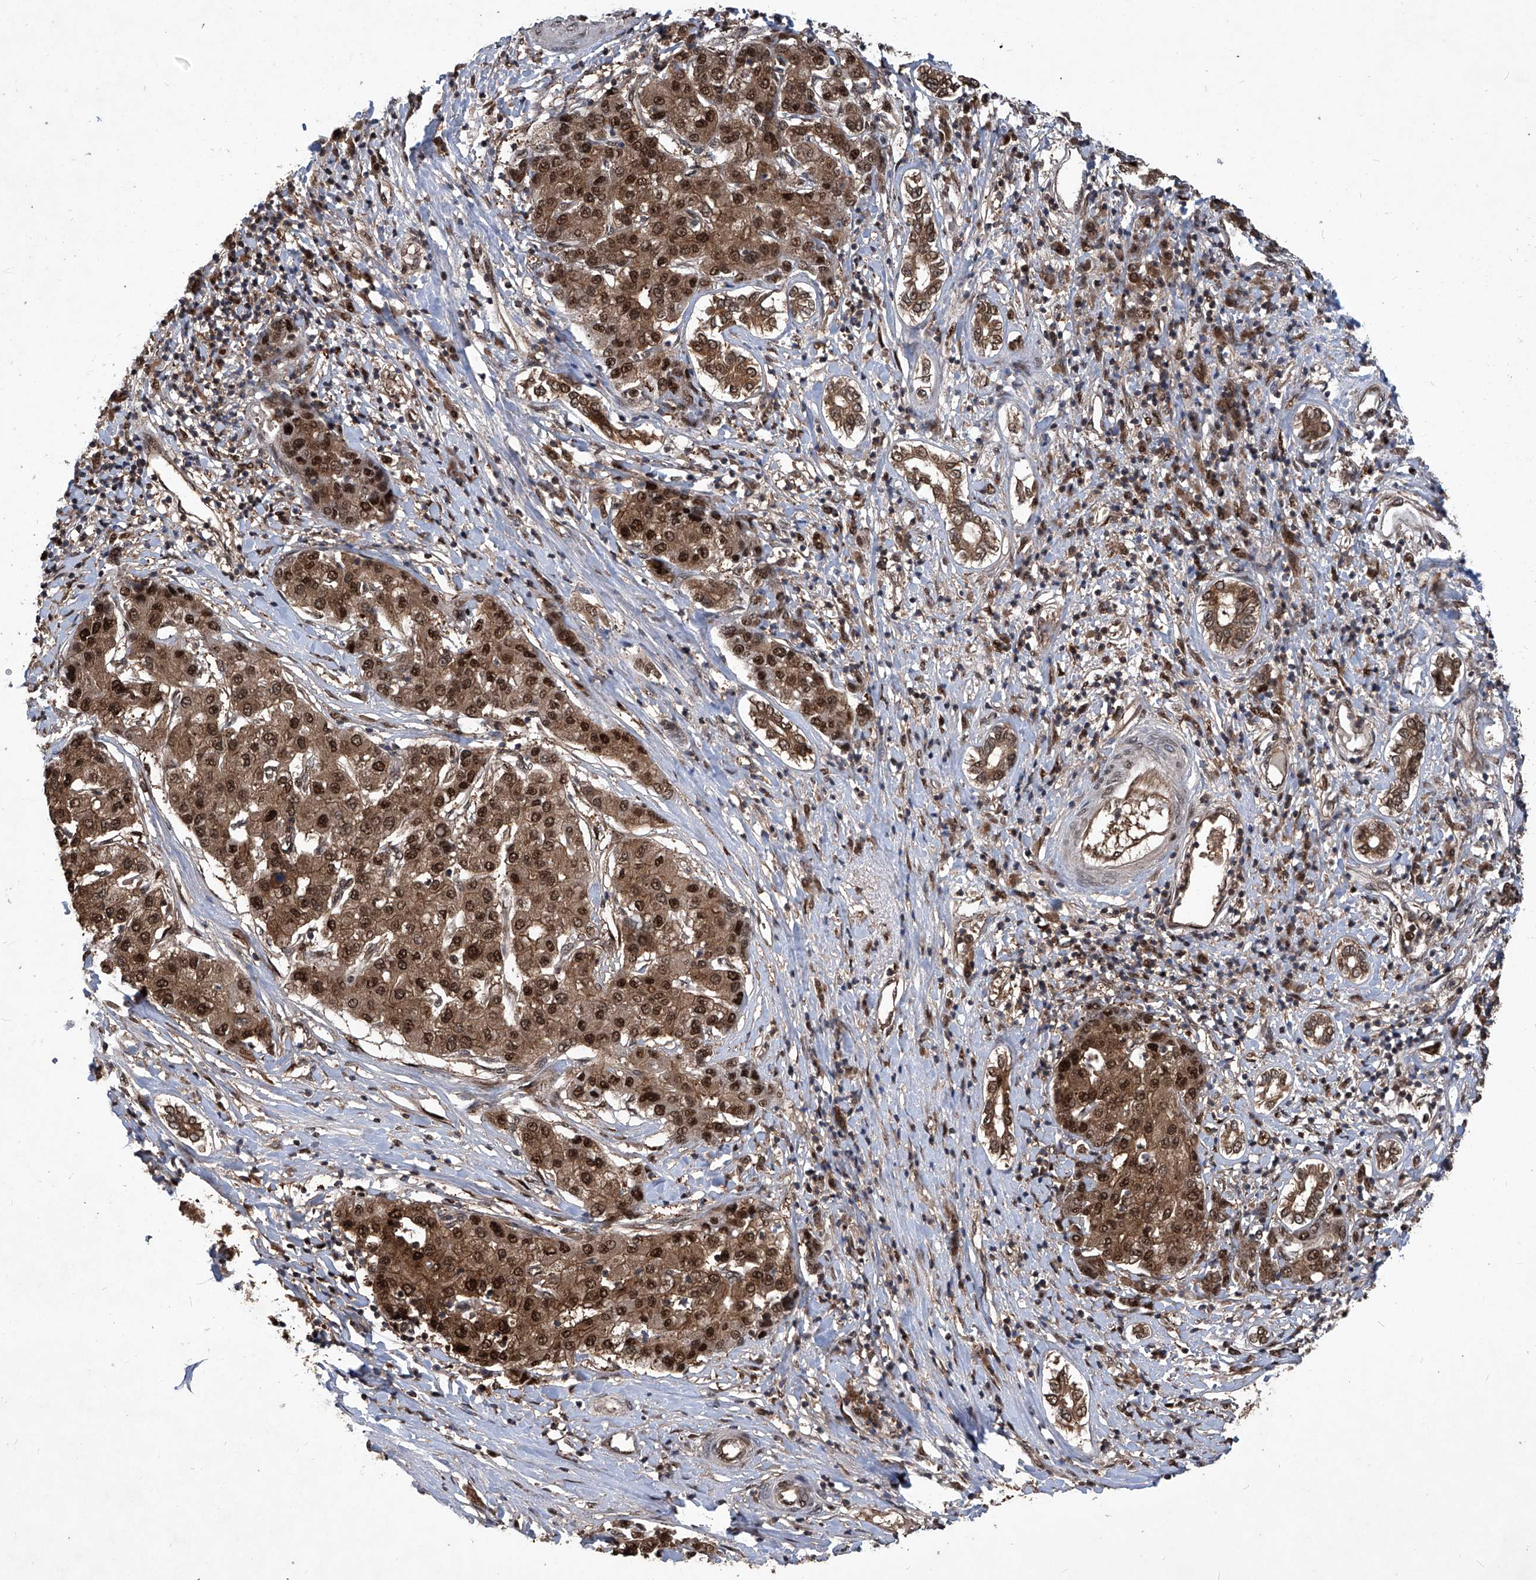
{"staining": {"intensity": "strong", "quantity": ">75%", "location": "cytoplasmic/membranous,nuclear"}, "tissue": "liver cancer", "cell_type": "Tumor cells", "image_type": "cancer", "snomed": [{"axis": "morphology", "description": "Carcinoma, Hepatocellular, NOS"}, {"axis": "topography", "description": "Liver"}], "caption": "An immunohistochemistry photomicrograph of neoplastic tissue is shown. Protein staining in brown highlights strong cytoplasmic/membranous and nuclear positivity in liver cancer (hepatocellular carcinoma) within tumor cells.", "gene": "PSMB1", "patient": {"sex": "male", "age": 65}}